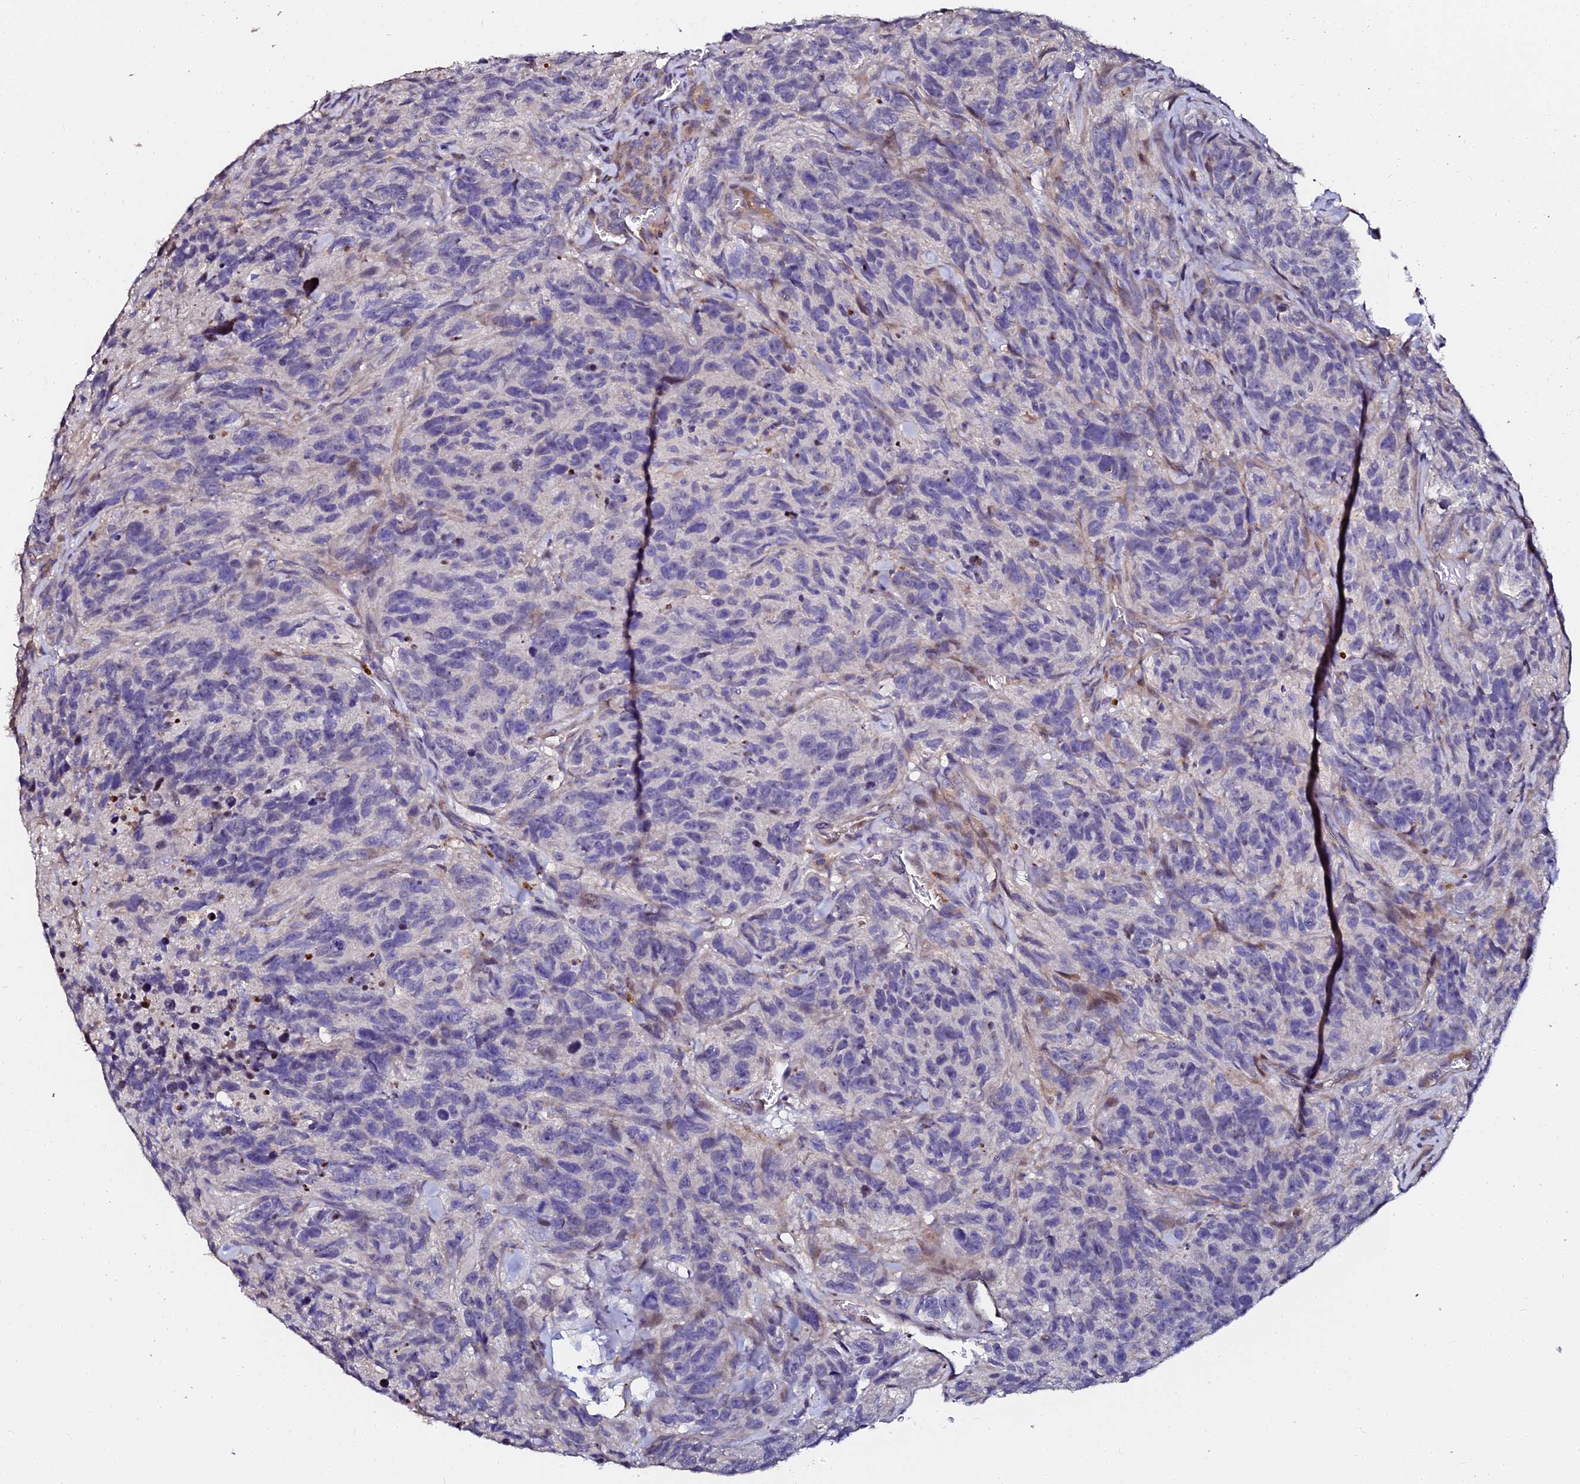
{"staining": {"intensity": "negative", "quantity": "none", "location": "none"}, "tissue": "glioma", "cell_type": "Tumor cells", "image_type": "cancer", "snomed": [{"axis": "morphology", "description": "Glioma, malignant, High grade"}, {"axis": "topography", "description": "Brain"}], "caption": "An IHC image of glioma is shown. There is no staining in tumor cells of glioma.", "gene": "GPN3", "patient": {"sex": "male", "age": 69}}